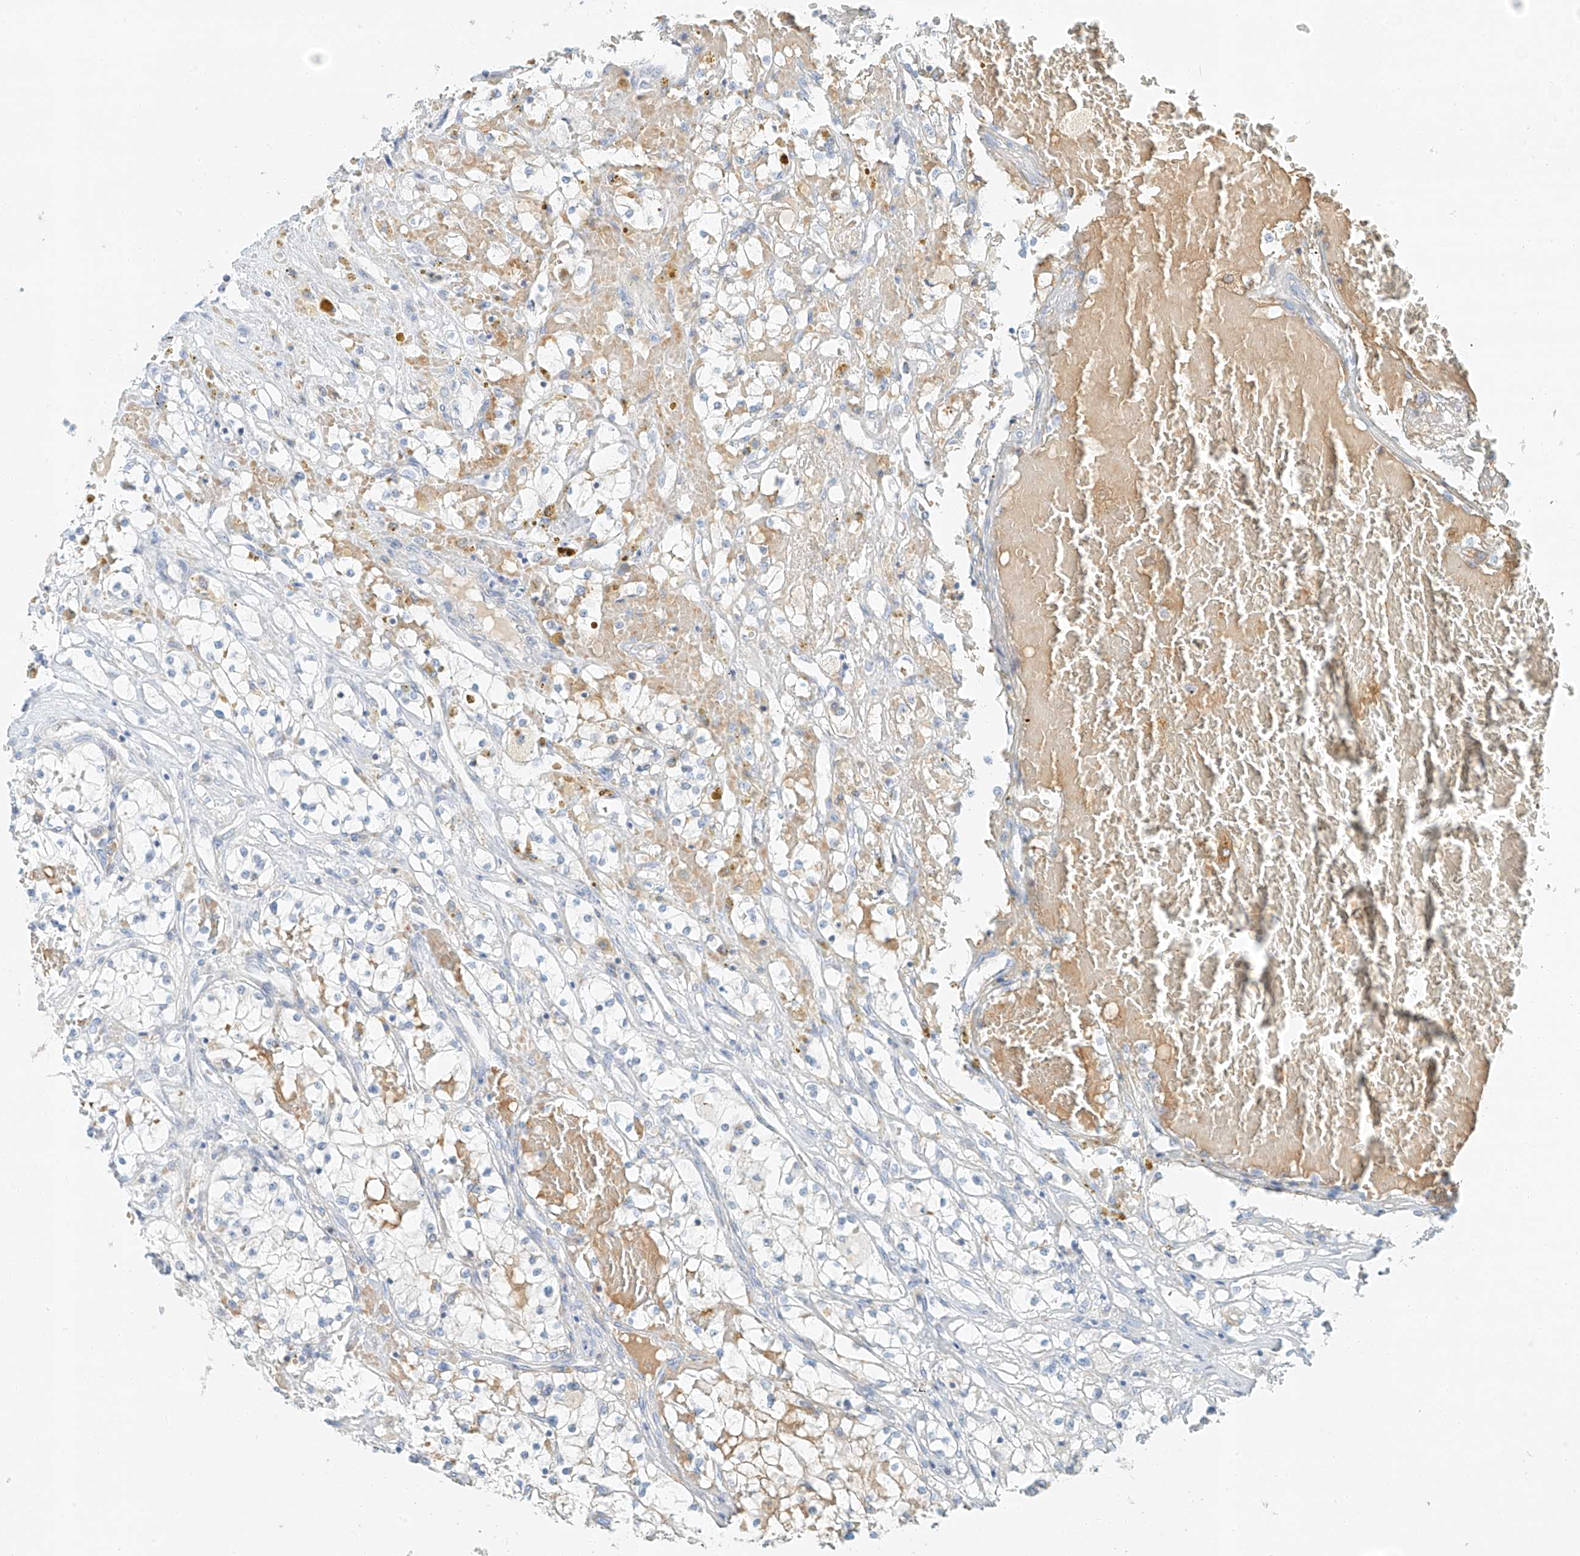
{"staining": {"intensity": "negative", "quantity": "none", "location": "none"}, "tissue": "renal cancer", "cell_type": "Tumor cells", "image_type": "cancer", "snomed": [{"axis": "morphology", "description": "Normal tissue, NOS"}, {"axis": "morphology", "description": "Adenocarcinoma, NOS"}, {"axis": "topography", "description": "Kidney"}], "caption": "Adenocarcinoma (renal) stained for a protein using immunohistochemistry demonstrates no expression tumor cells.", "gene": "PGC", "patient": {"sex": "male", "age": 68}}